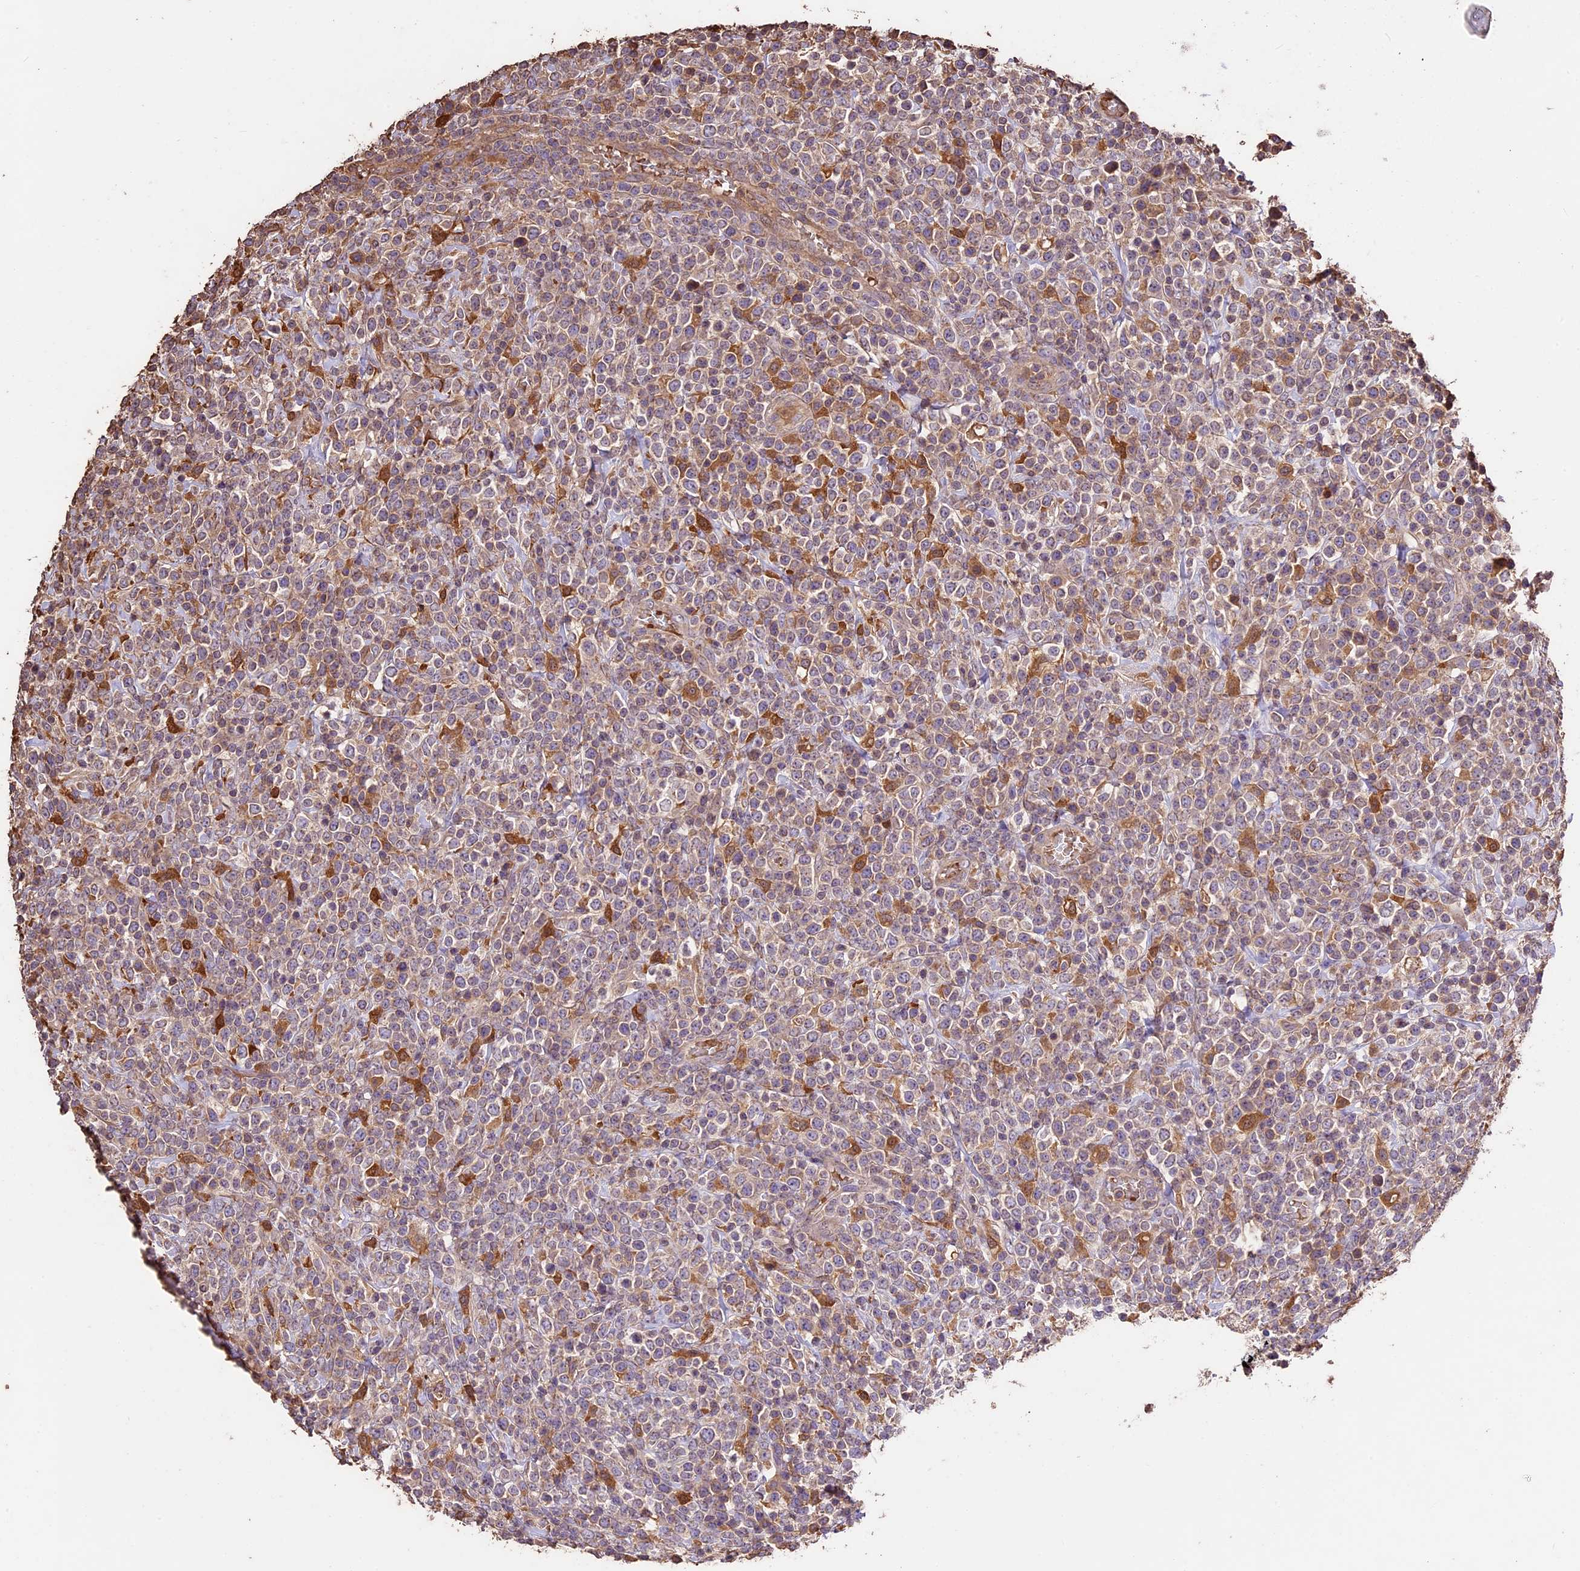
{"staining": {"intensity": "weak", "quantity": "<25%", "location": "cytoplasmic/membranous"}, "tissue": "lymphoma", "cell_type": "Tumor cells", "image_type": "cancer", "snomed": [{"axis": "morphology", "description": "Malignant lymphoma, non-Hodgkin's type, High grade"}, {"axis": "topography", "description": "Colon"}], "caption": "This is a image of immunohistochemistry (IHC) staining of malignant lymphoma, non-Hodgkin's type (high-grade), which shows no positivity in tumor cells.", "gene": "CRLF1", "patient": {"sex": "female", "age": 53}}